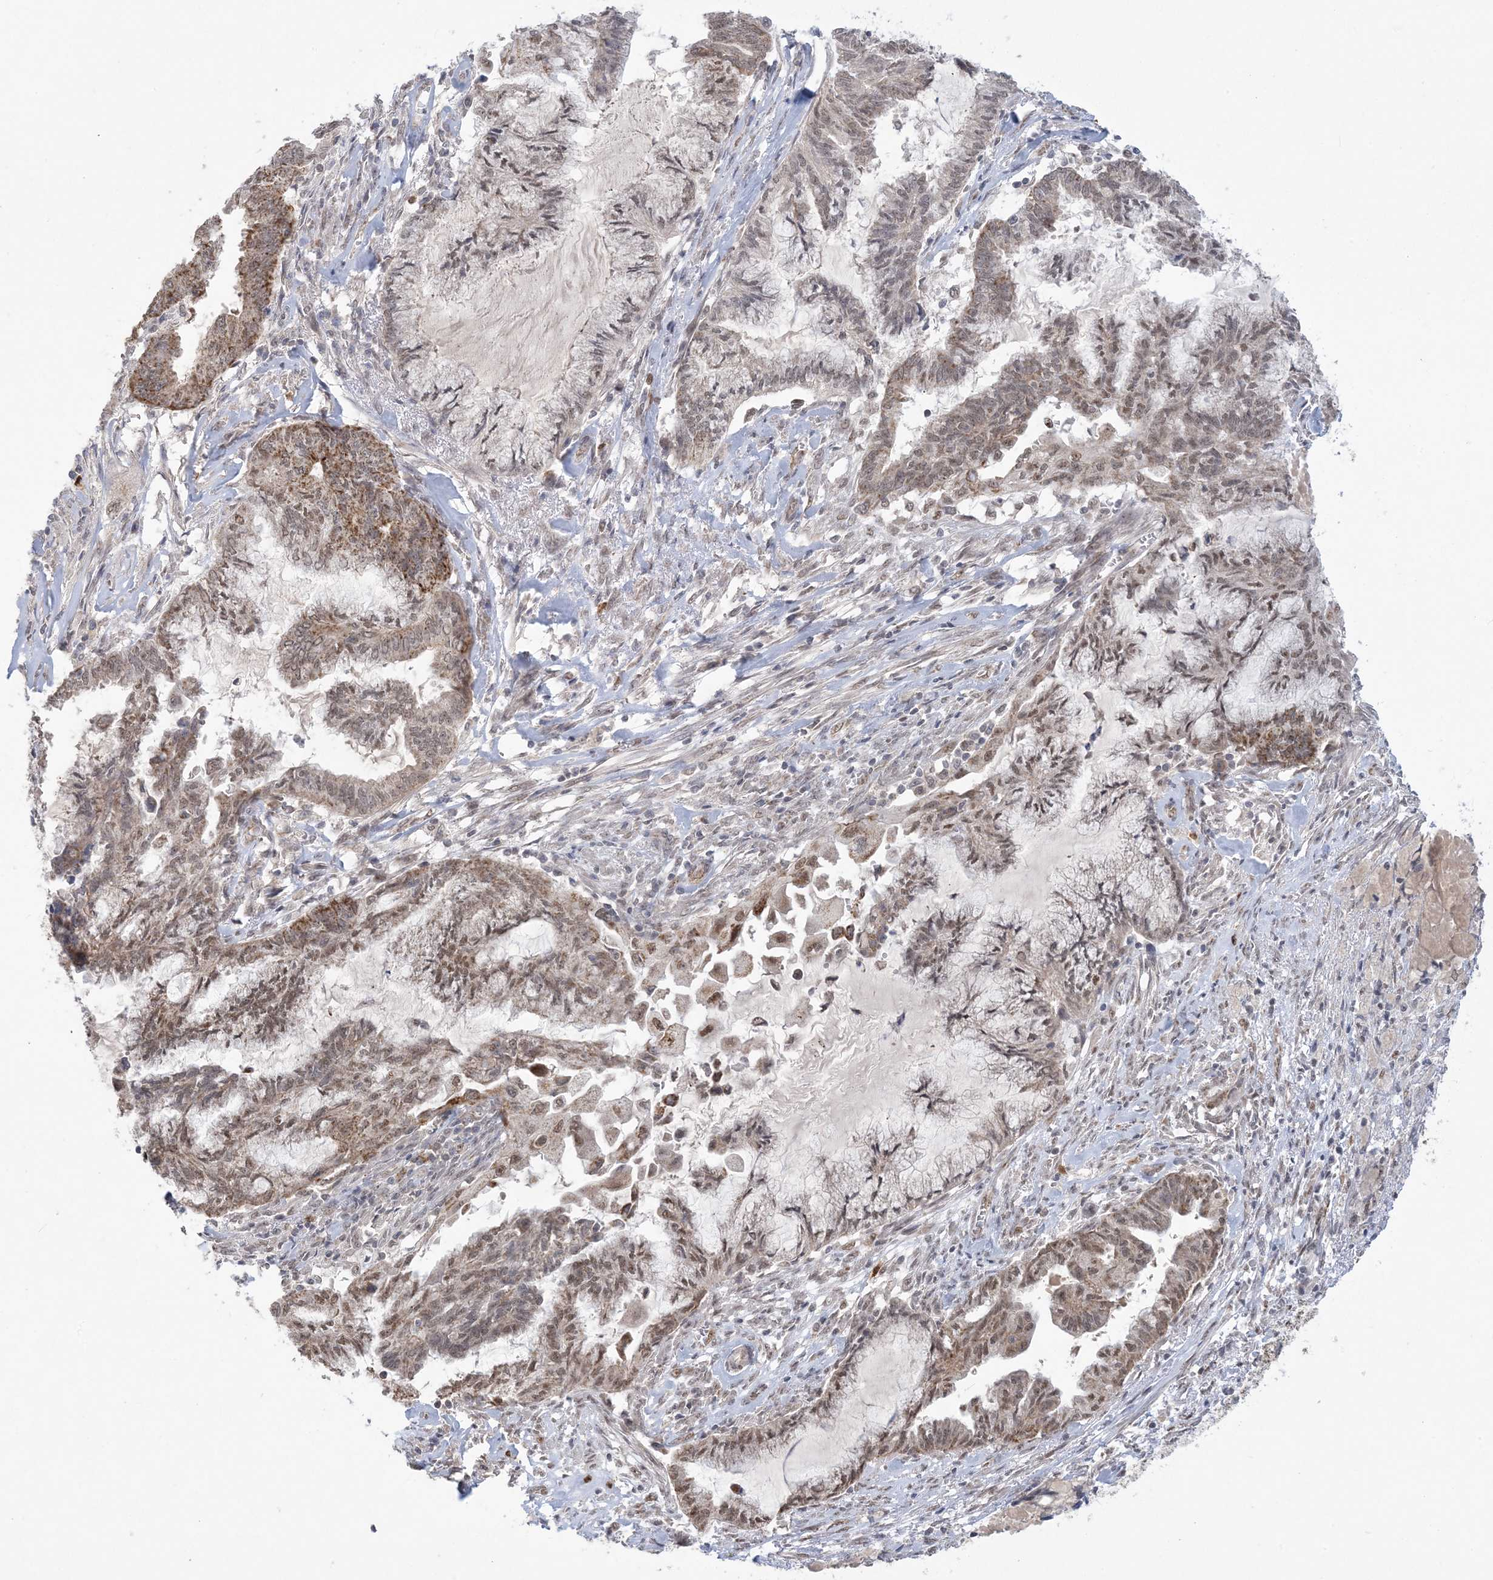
{"staining": {"intensity": "moderate", "quantity": ">75%", "location": "cytoplasmic/membranous,nuclear"}, "tissue": "endometrial cancer", "cell_type": "Tumor cells", "image_type": "cancer", "snomed": [{"axis": "morphology", "description": "Adenocarcinoma, NOS"}, {"axis": "topography", "description": "Endometrium"}], "caption": "Immunohistochemistry (IHC) photomicrograph of neoplastic tissue: human endometrial cancer stained using immunohistochemistry (IHC) shows medium levels of moderate protein expression localized specifically in the cytoplasmic/membranous and nuclear of tumor cells, appearing as a cytoplasmic/membranous and nuclear brown color.", "gene": "TRMT10C", "patient": {"sex": "female", "age": 86}}